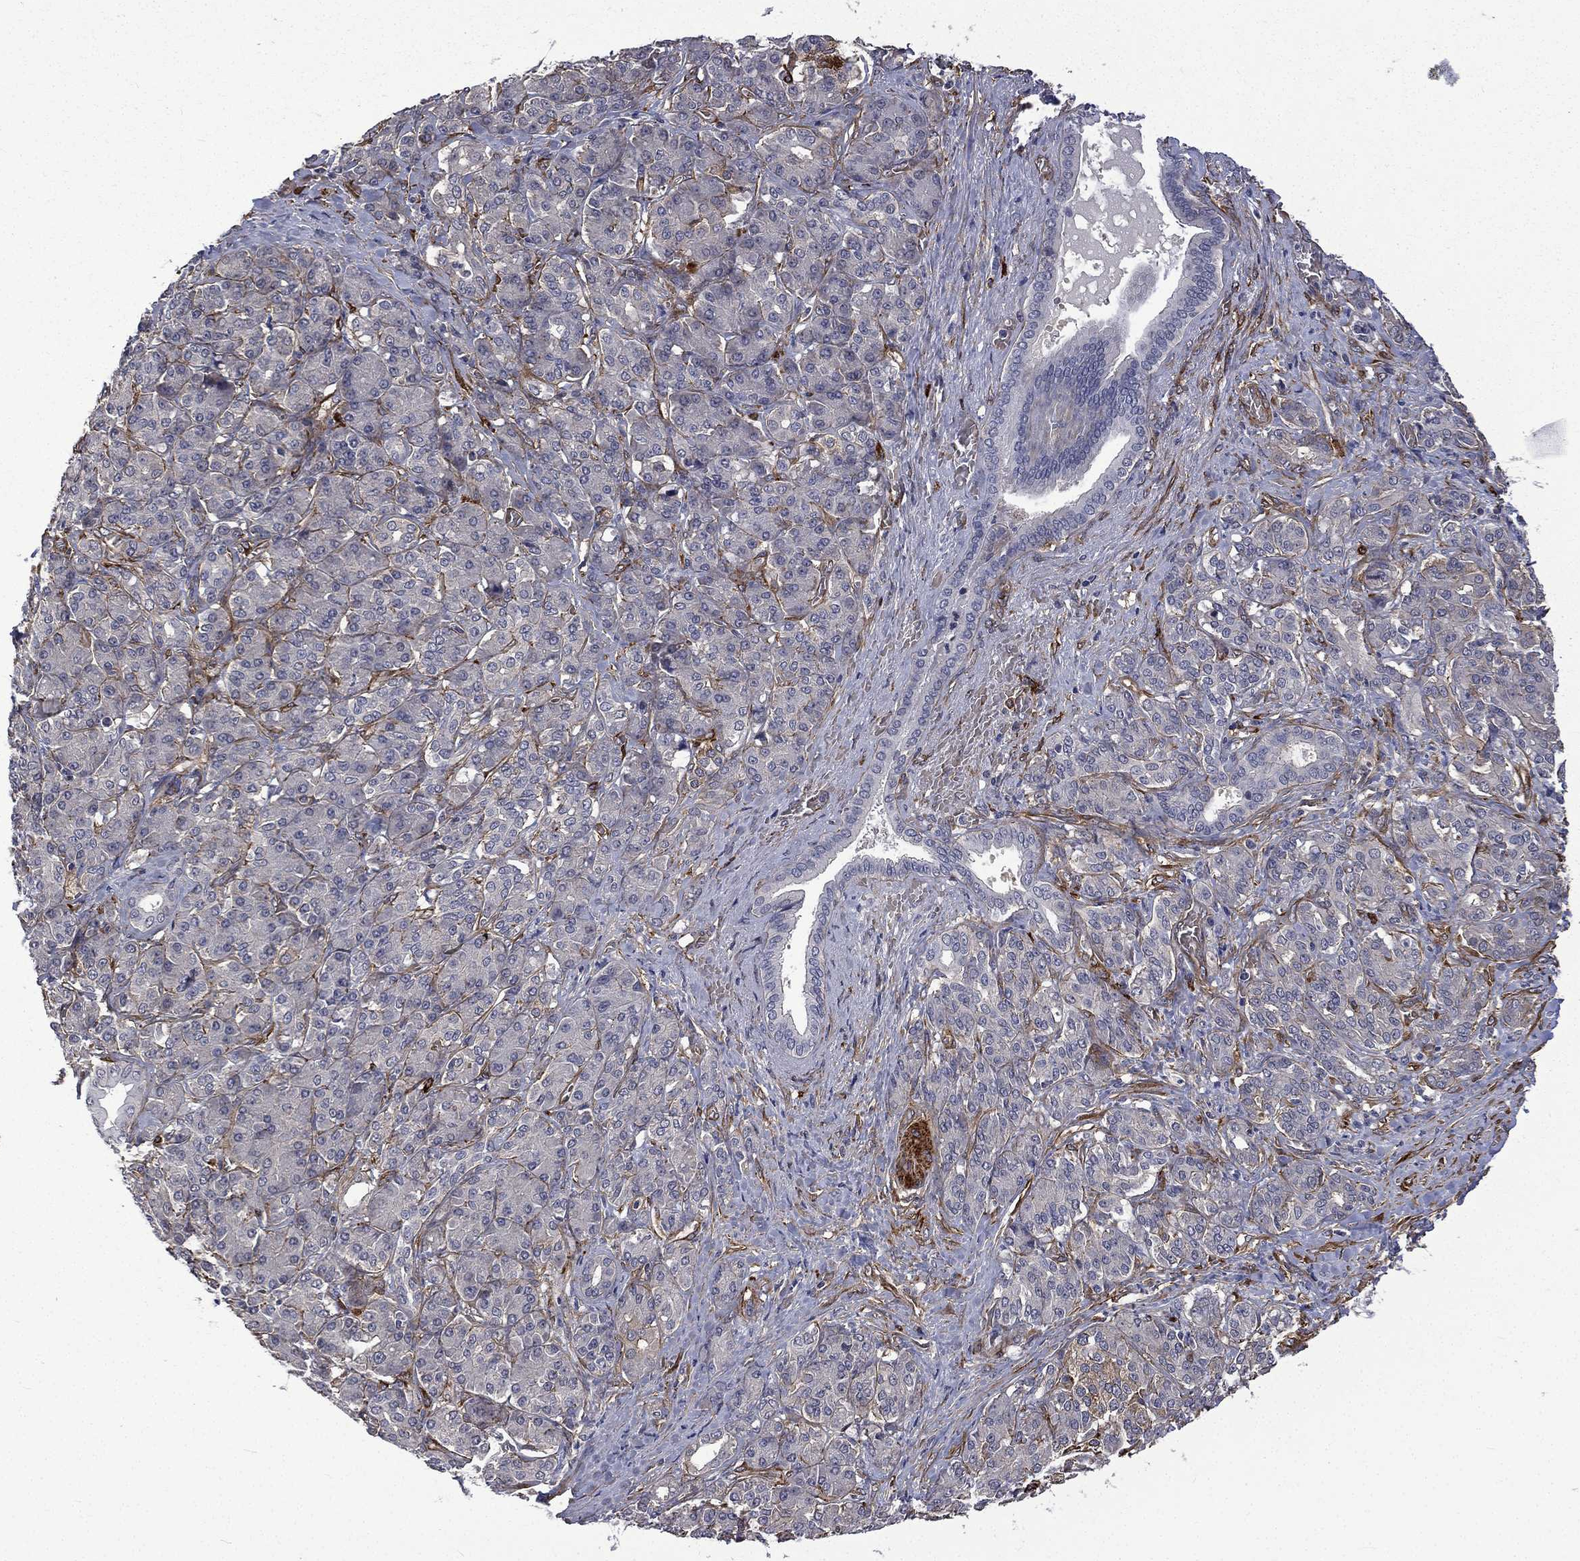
{"staining": {"intensity": "negative", "quantity": "none", "location": "none"}, "tissue": "pancreatic cancer", "cell_type": "Tumor cells", "image_type": "cancer", "snomed": [{"axis": "morphology", "description": "Normal tissue, NOS"}, {"axis": "morphology", "description": "Inflammation, NOS"}, {"axis": "morphology", "description": "Adenocarcinoma, NOS"}, {"axis": "topography", "description": "Pancreas"}], "caption": "This is an immunohistochemistry micrograph of pancreatic cancer. There is no positivity in tumor cells.", "gene": "PPFIBP1", "patient": {"sex": "male", "age": 57}}